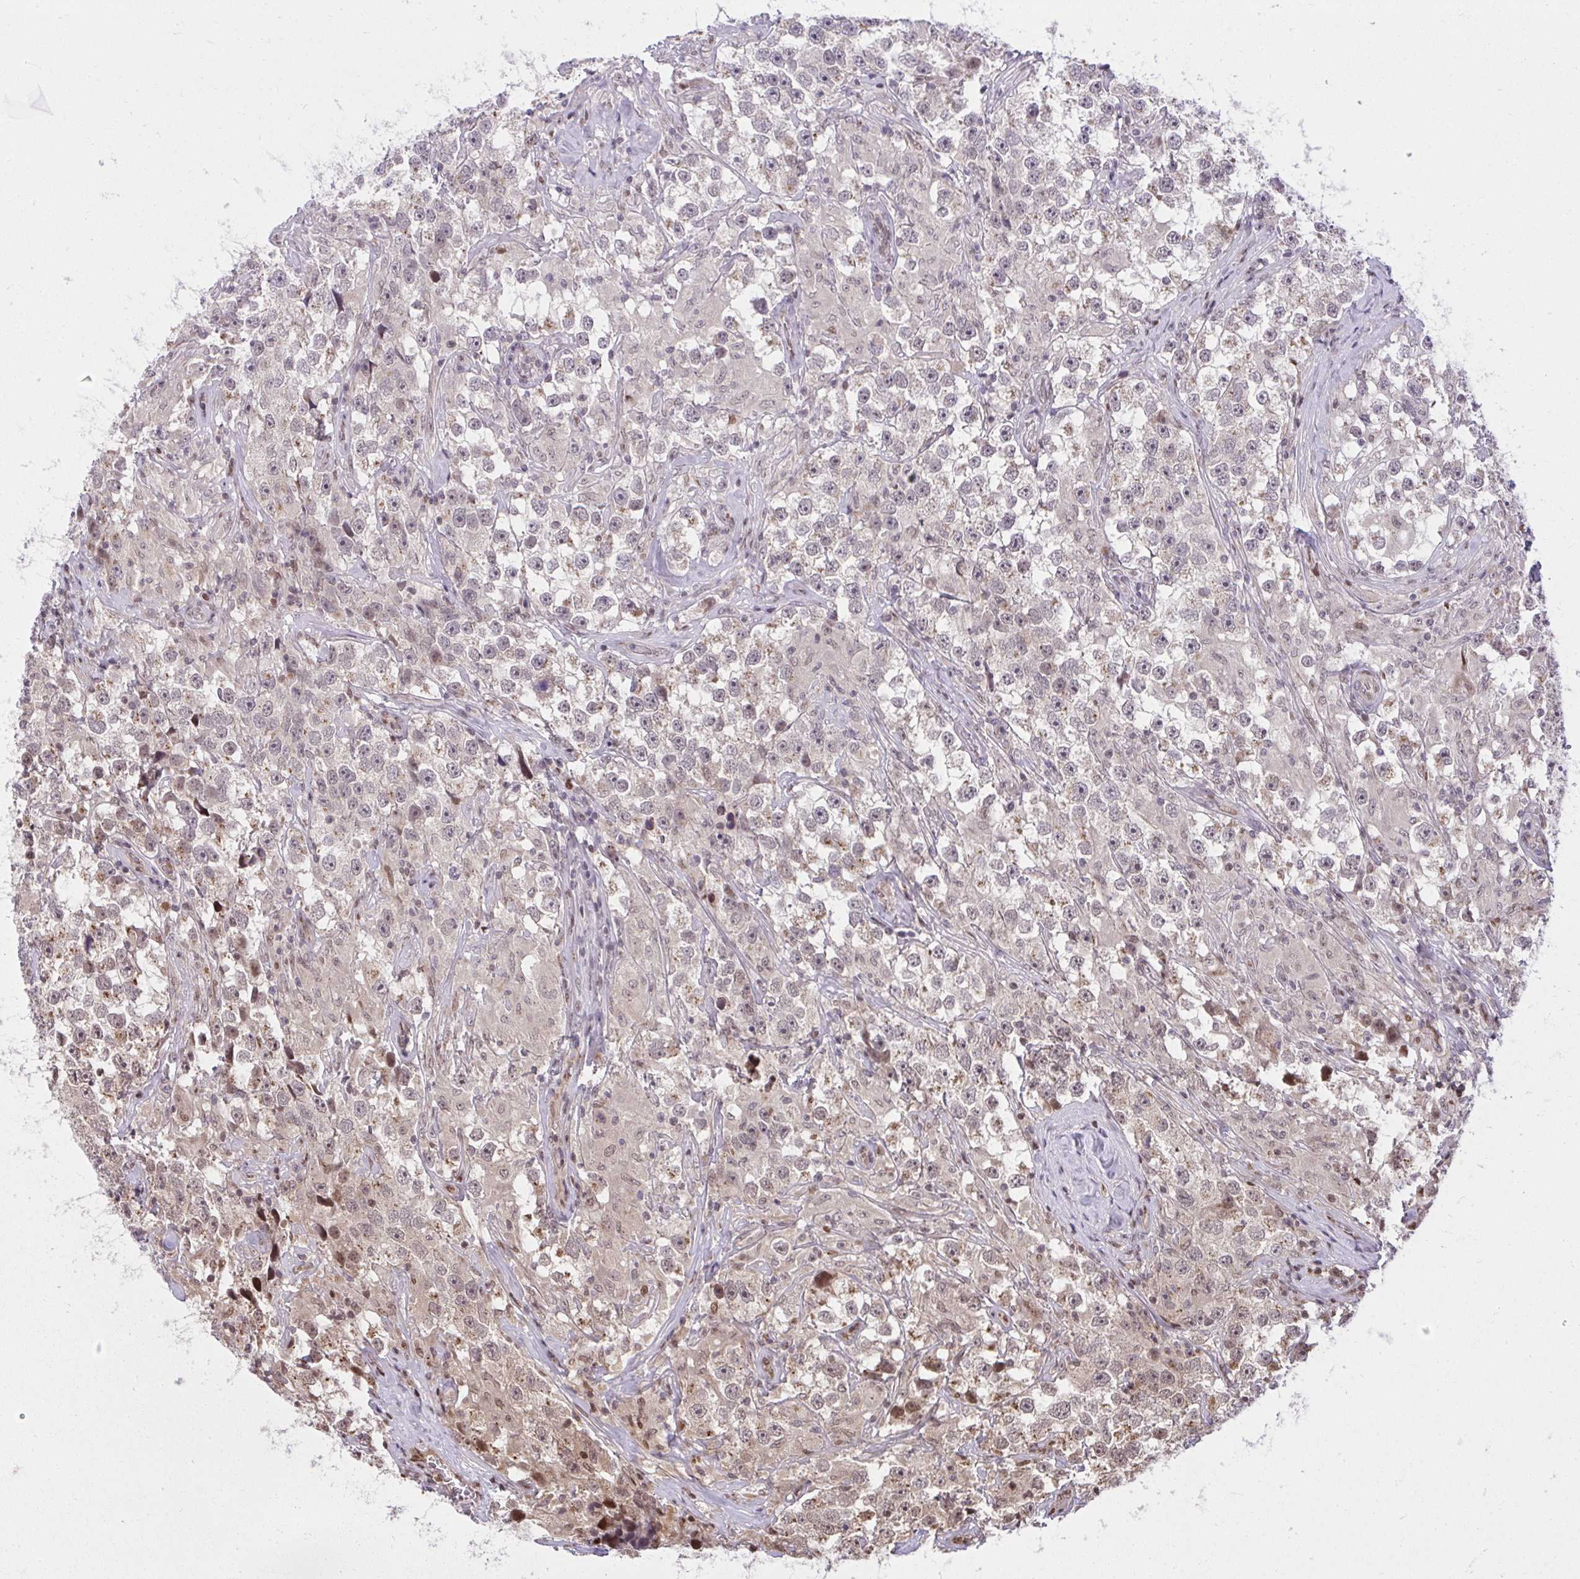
{"staining": {"intensity": "weak", "quantity": "25%-75%", "location": "nuclear"}, "tissue": "testis cancer", "cell_type": "Tumor cells", "image_type": "cancer", "snomed": [{"axis": "morphology", "description": "Seminoma, NOS"}, {"axis": "topography", "description": "Testis"}], "caption": "The photomicrograph demonstrates immunohistochemical staining of testis seminoma. There is weak nuclear positivity is appreciated in approximately 25%-75% of tumor cells. (DAB IHC, brown staining for protein, blue staining for nuclei).", "gene": "PIGY", "patient": {"sex": "male", "age": 46}}